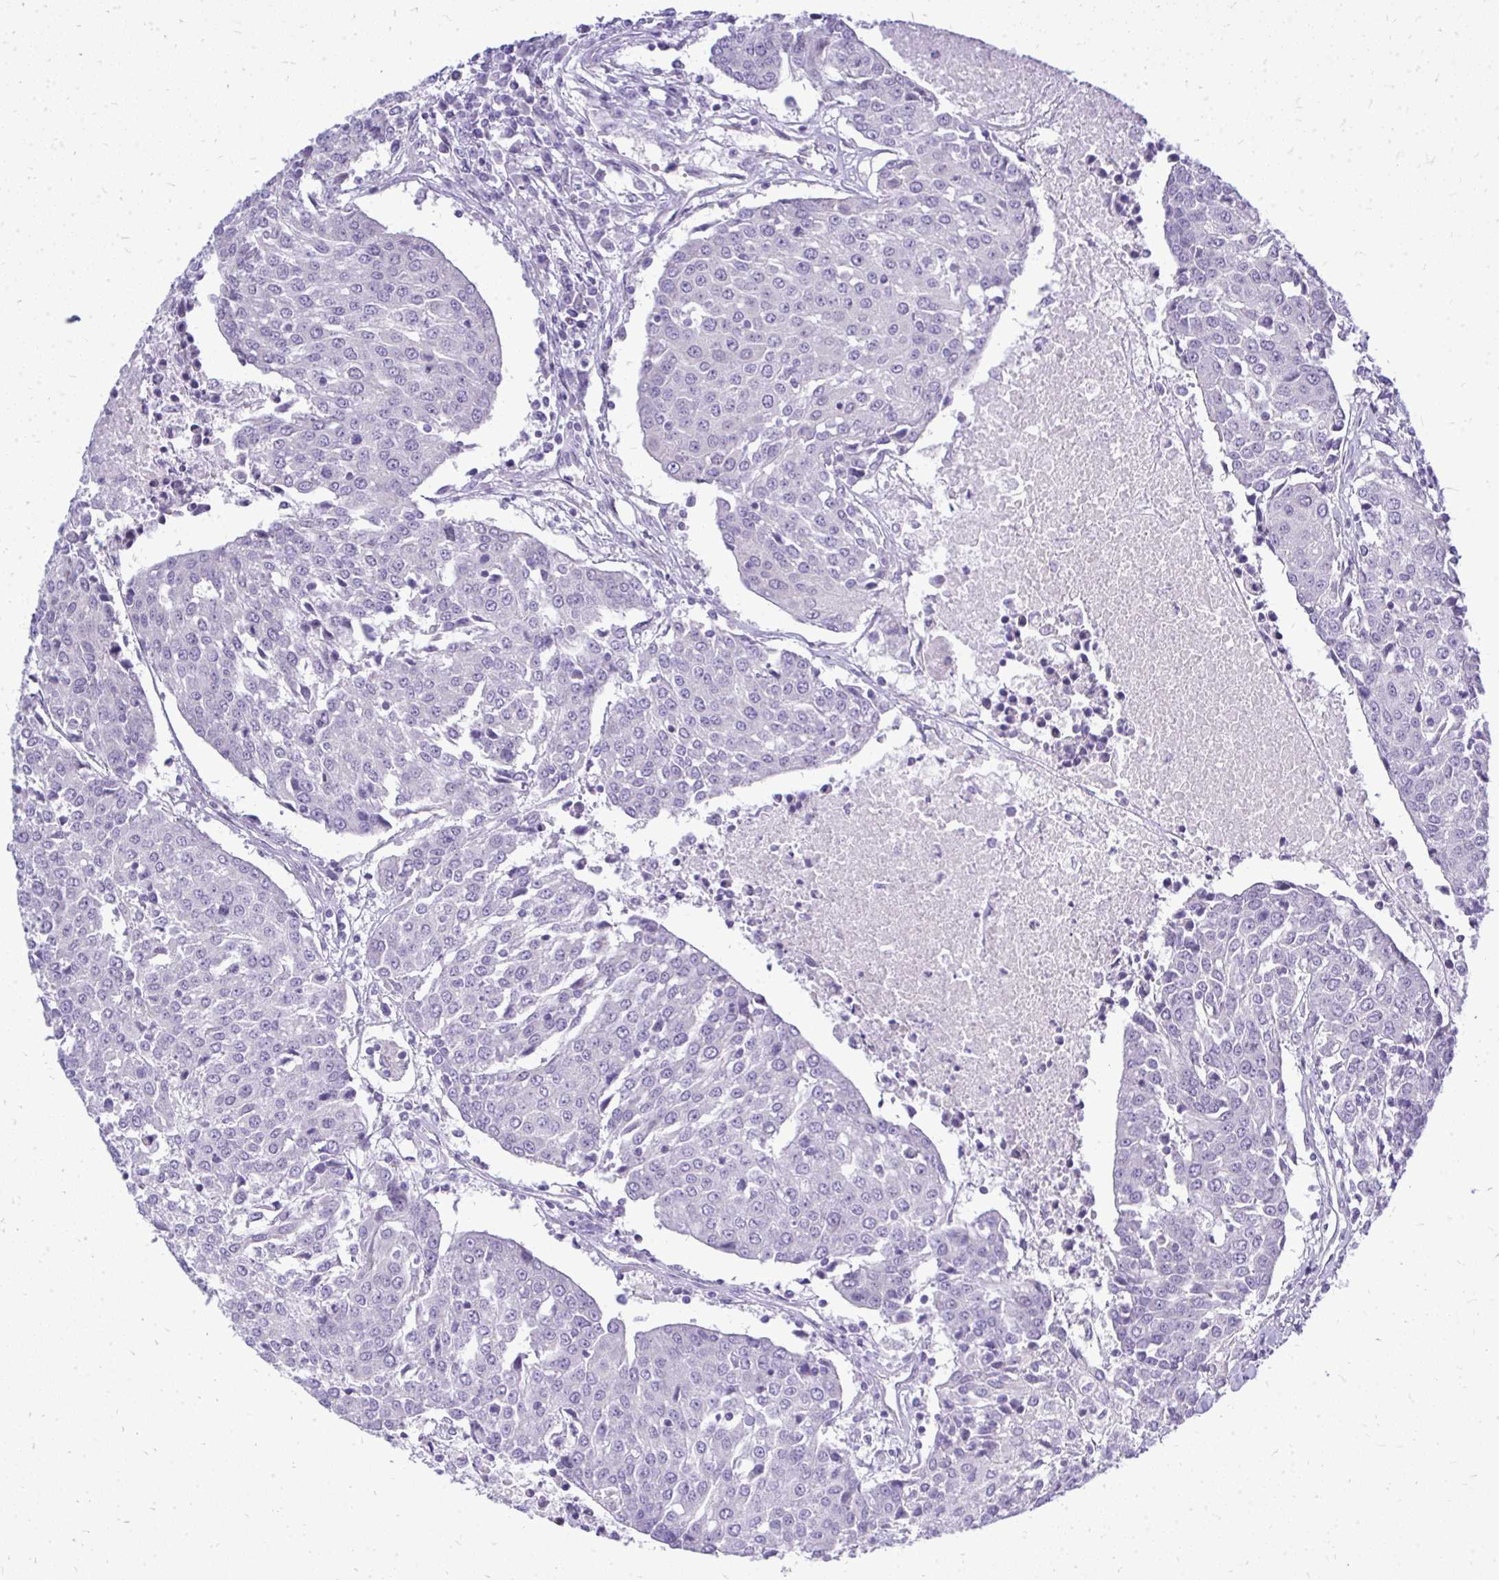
{"staining": {"intensity": "negative", "quantity": "none", "location": "none"}, "tissue": "urothelial cancer", "cell_type": "Tumor cells", "image_type": "cancer", "snomed": [{"axis": "morphology", "description": "Urothelial carcinoma, High grade"}, {"axis": "topography", "description": "Urinary bladder"}], "caption": "An IHC photomicrograph of high-grade urothelial carcinoma is shown. There is no staining in tumor cells of high-grade urothelial carcinoma.", "gene": "OR8D1", "patient": {"sex": "female", "age": 85}}